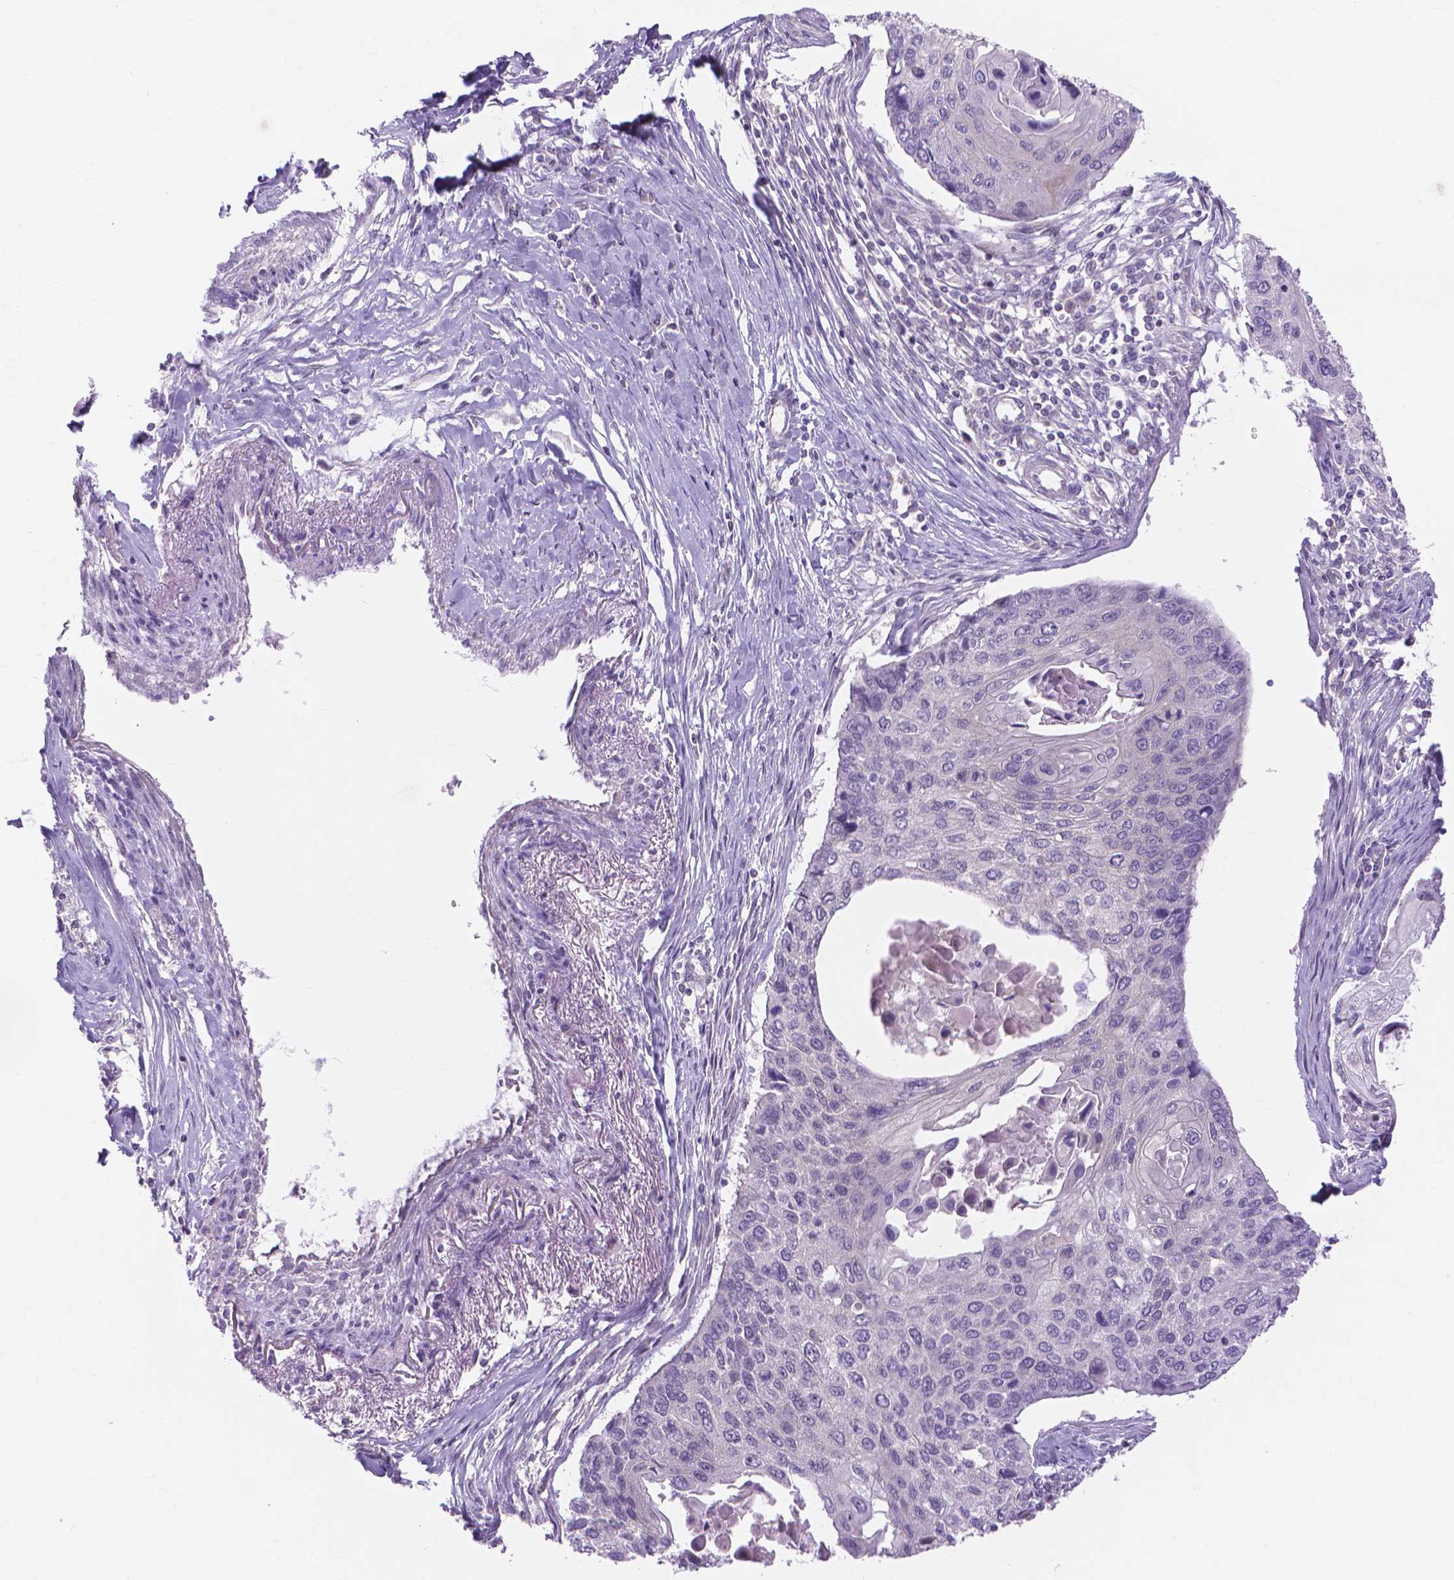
{"staining": {"intensity": "negative", "quantity": "none", "location": "none"}, "tissue": "lung cancer", "cell_type": "Tumor cells", "image_type": "cancer", "snomed": [{"axis": "morphology", "description": "Squamous cell carcinoma, NOS"}, {"axis": "morphology", "description": "Squamous cell carcinoma, metastatic, NOS"}, {"axis": "topography", "description": "Lung"}], "caption": "This is an IHC histopathology image of human lung cancer. There is no staining in tumor cells.", "gene": "PRDM13", "patient": {"sex": "male", "age": 63}}